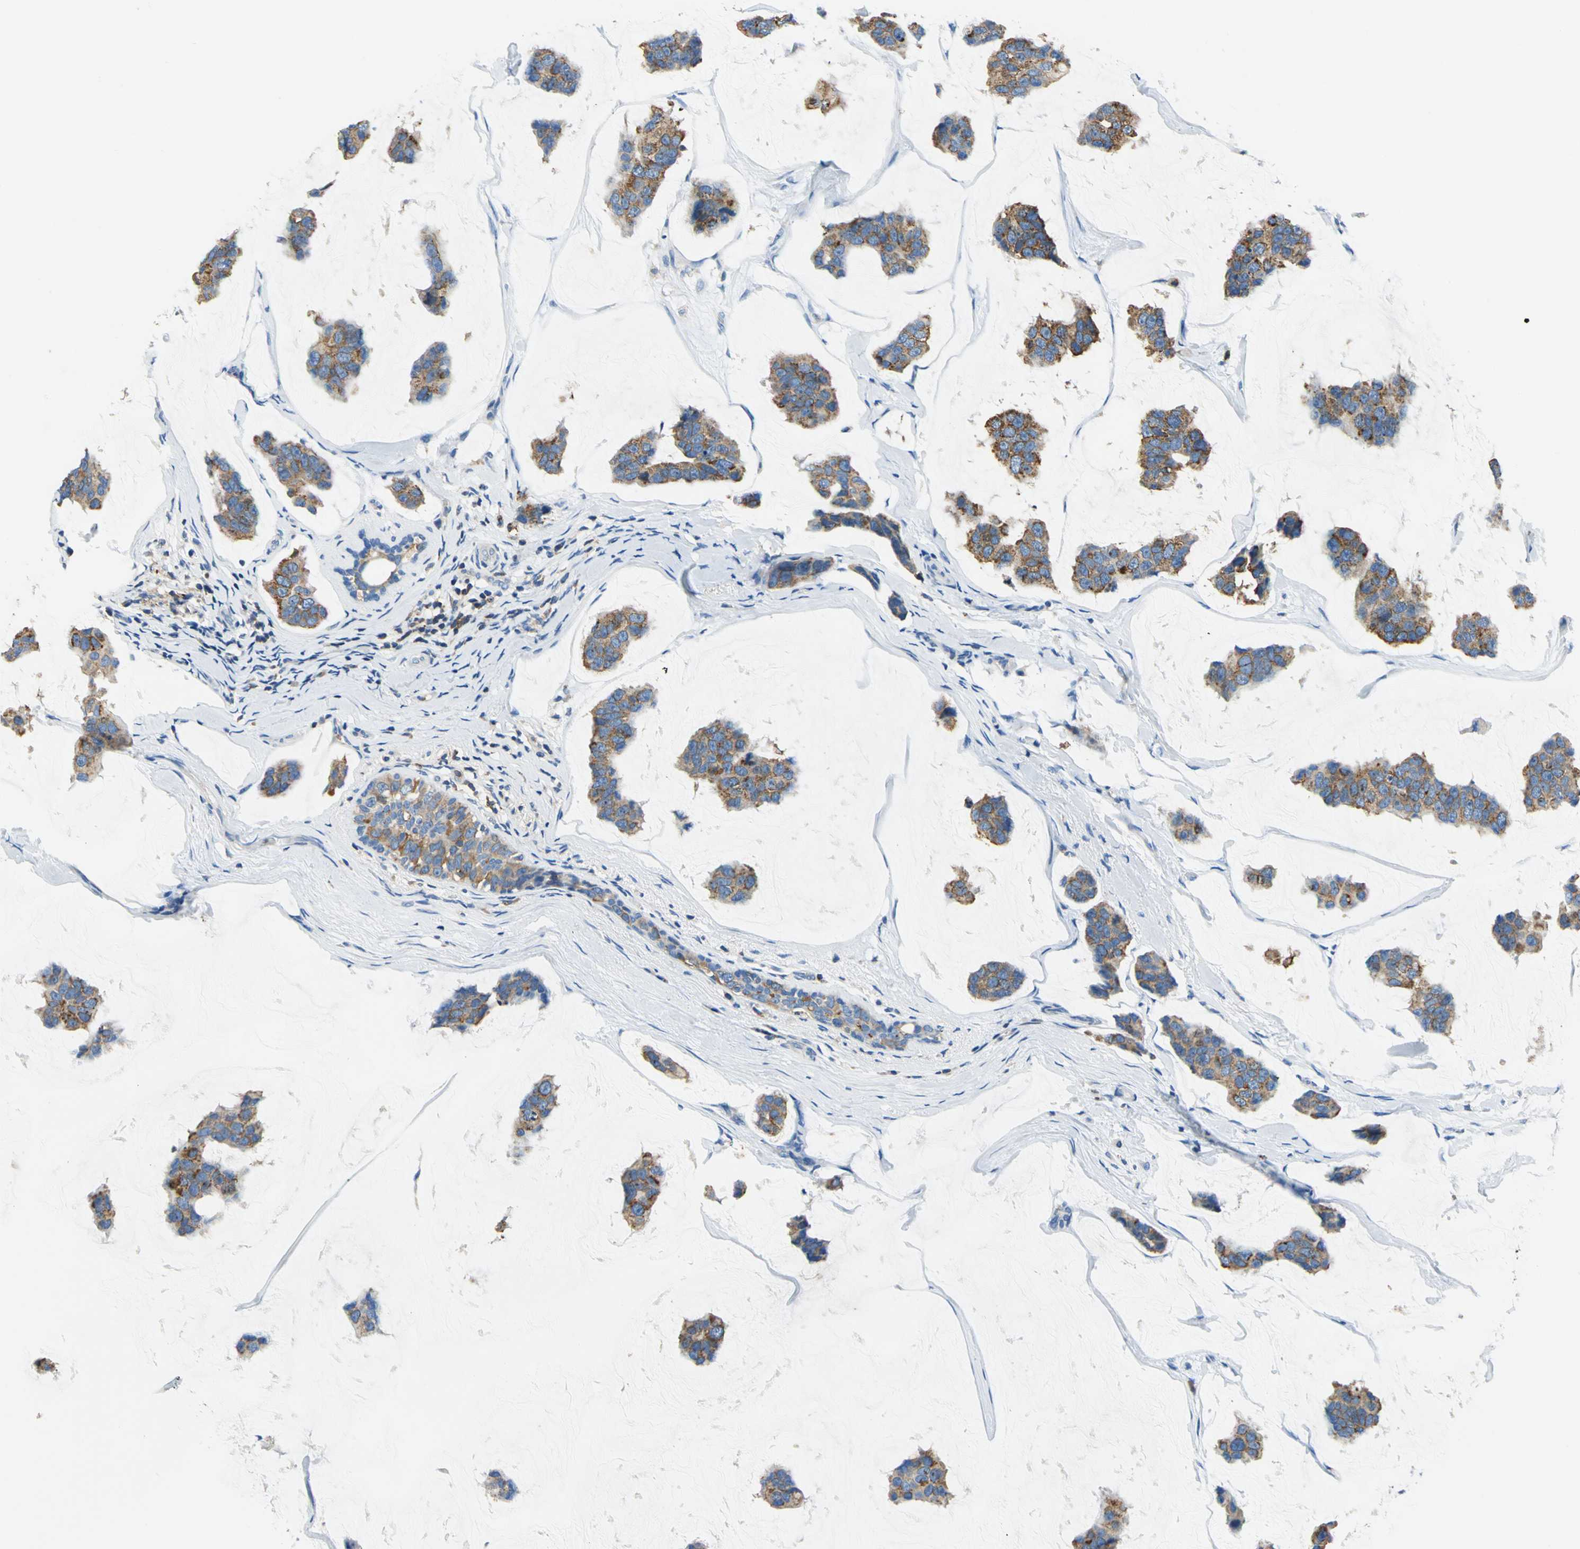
{"staining": {"intensity": "strong", "quantity": ">75%", "location": "cytoplasmic/membranous"}, "tissue": "breast cancer", "cell_type": "Tumor cells", "image_type": "cancer", "snomed": [{"axis": "morphology", "description": "Normal tissue, NOS"}, {"axis": "morphology", "description": "Duct carcinoma"}, {"axis": "topography", "description": "Breast"}], "caption": "A histopathology image of human breast cancer (infiltrating ductal carcinoma) stained for a protein displays strong cytoplasmic/membranous brown staining in tumor cells.", "gene": "SEPTIN6", "patient": {"sex": "female", "age": 50}}